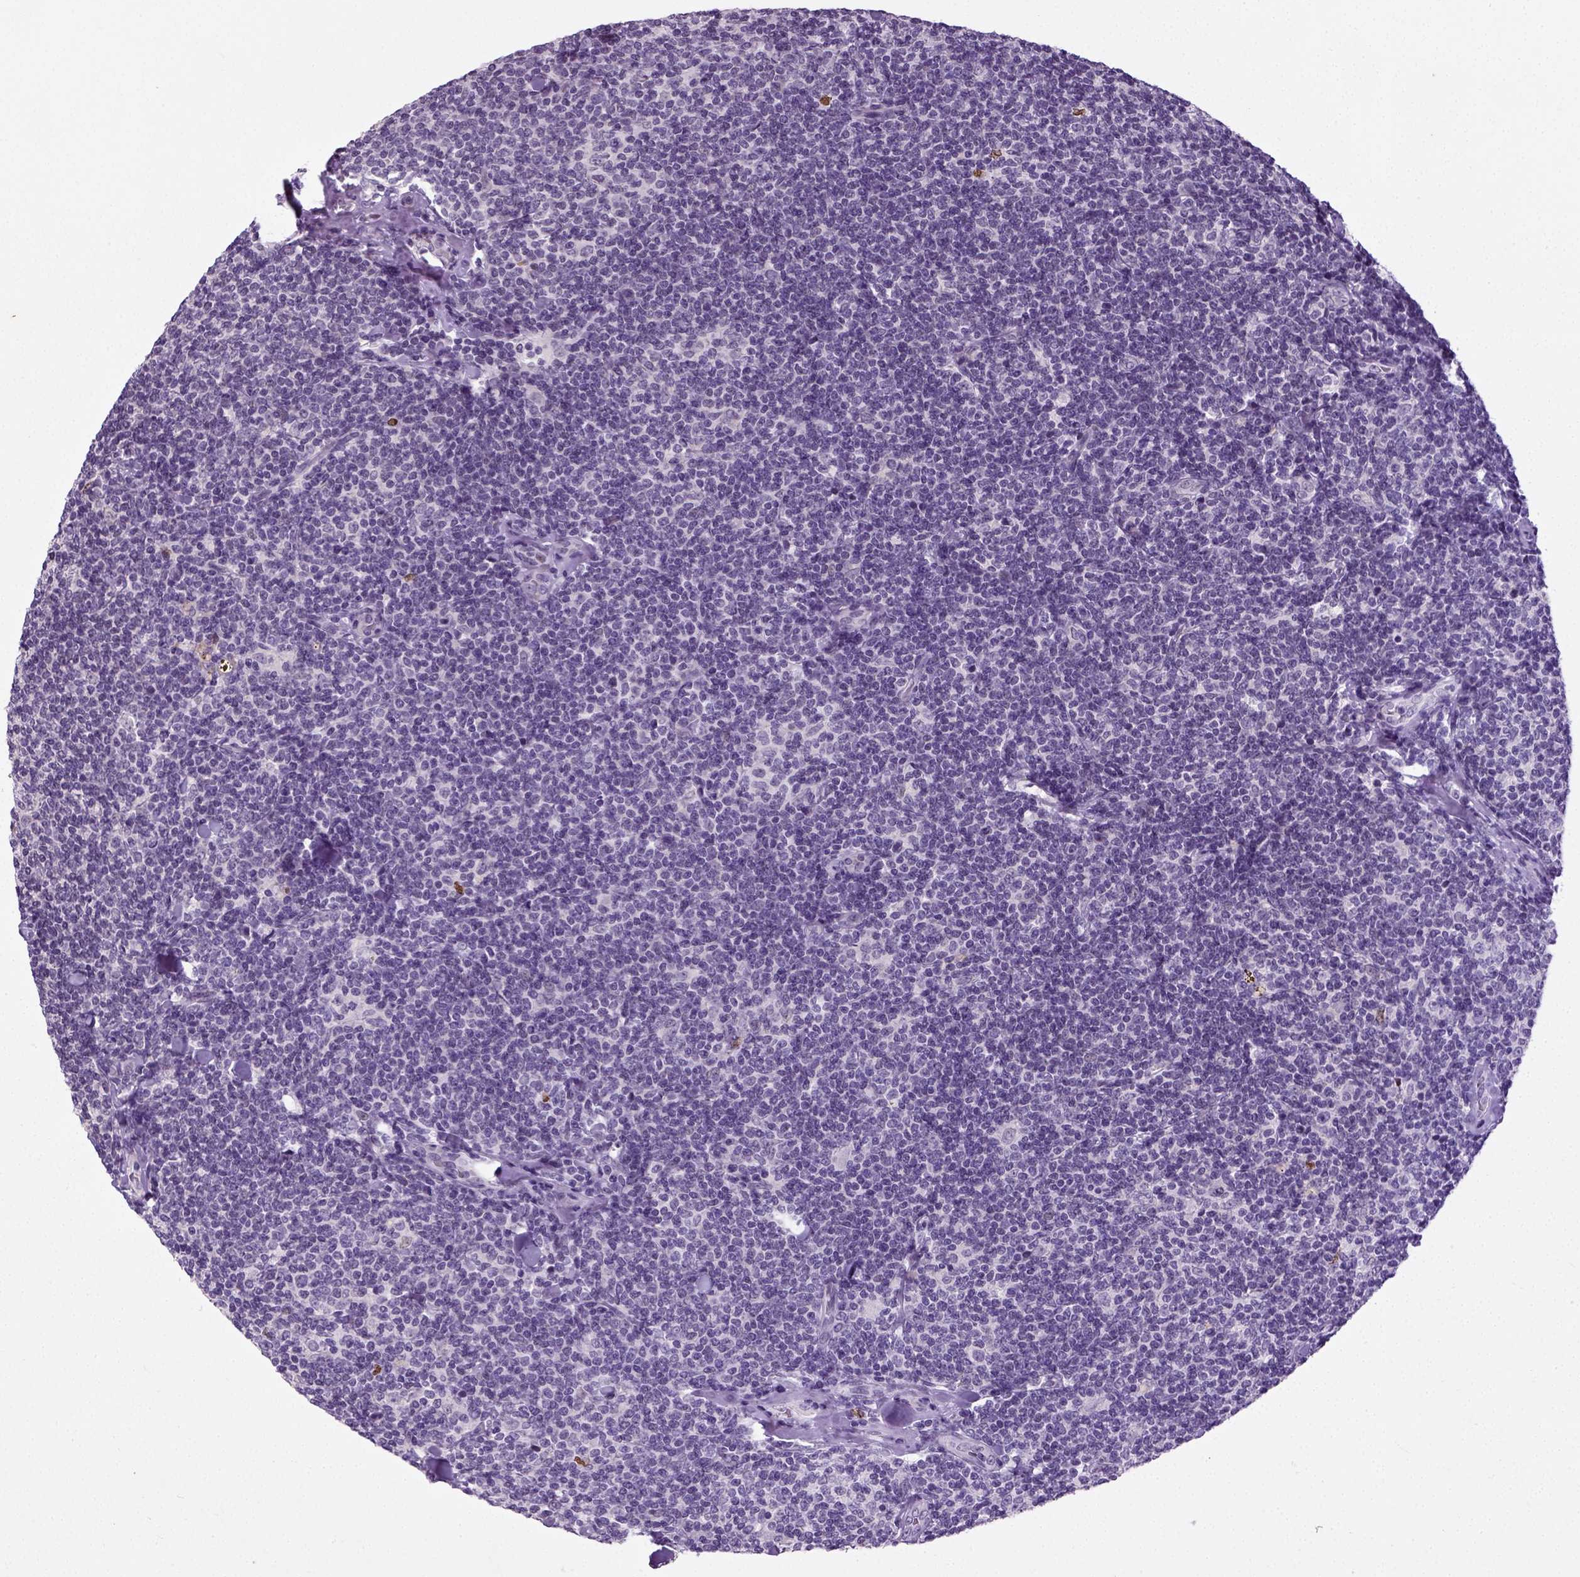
{"staining": {"intensity": "negative", "quantity": "none", "location": "none"}, "tissue": "lymphoma", "cell_type": "Tumor cells", "image_type": "cancer", "snomed": [{"axis": "morphology", "description": "Malignant lymphoma, non-Hodgkin's type, Low grade"}, {"axis": "topography", "description": "Lymph node"}], "caption": "The immunohistochemistry micrograph has no significant staining in tumor cells of lymphoma tissue.", "gene": "SYNGAP1", "patient": {"sex": "female", "age": 56}}